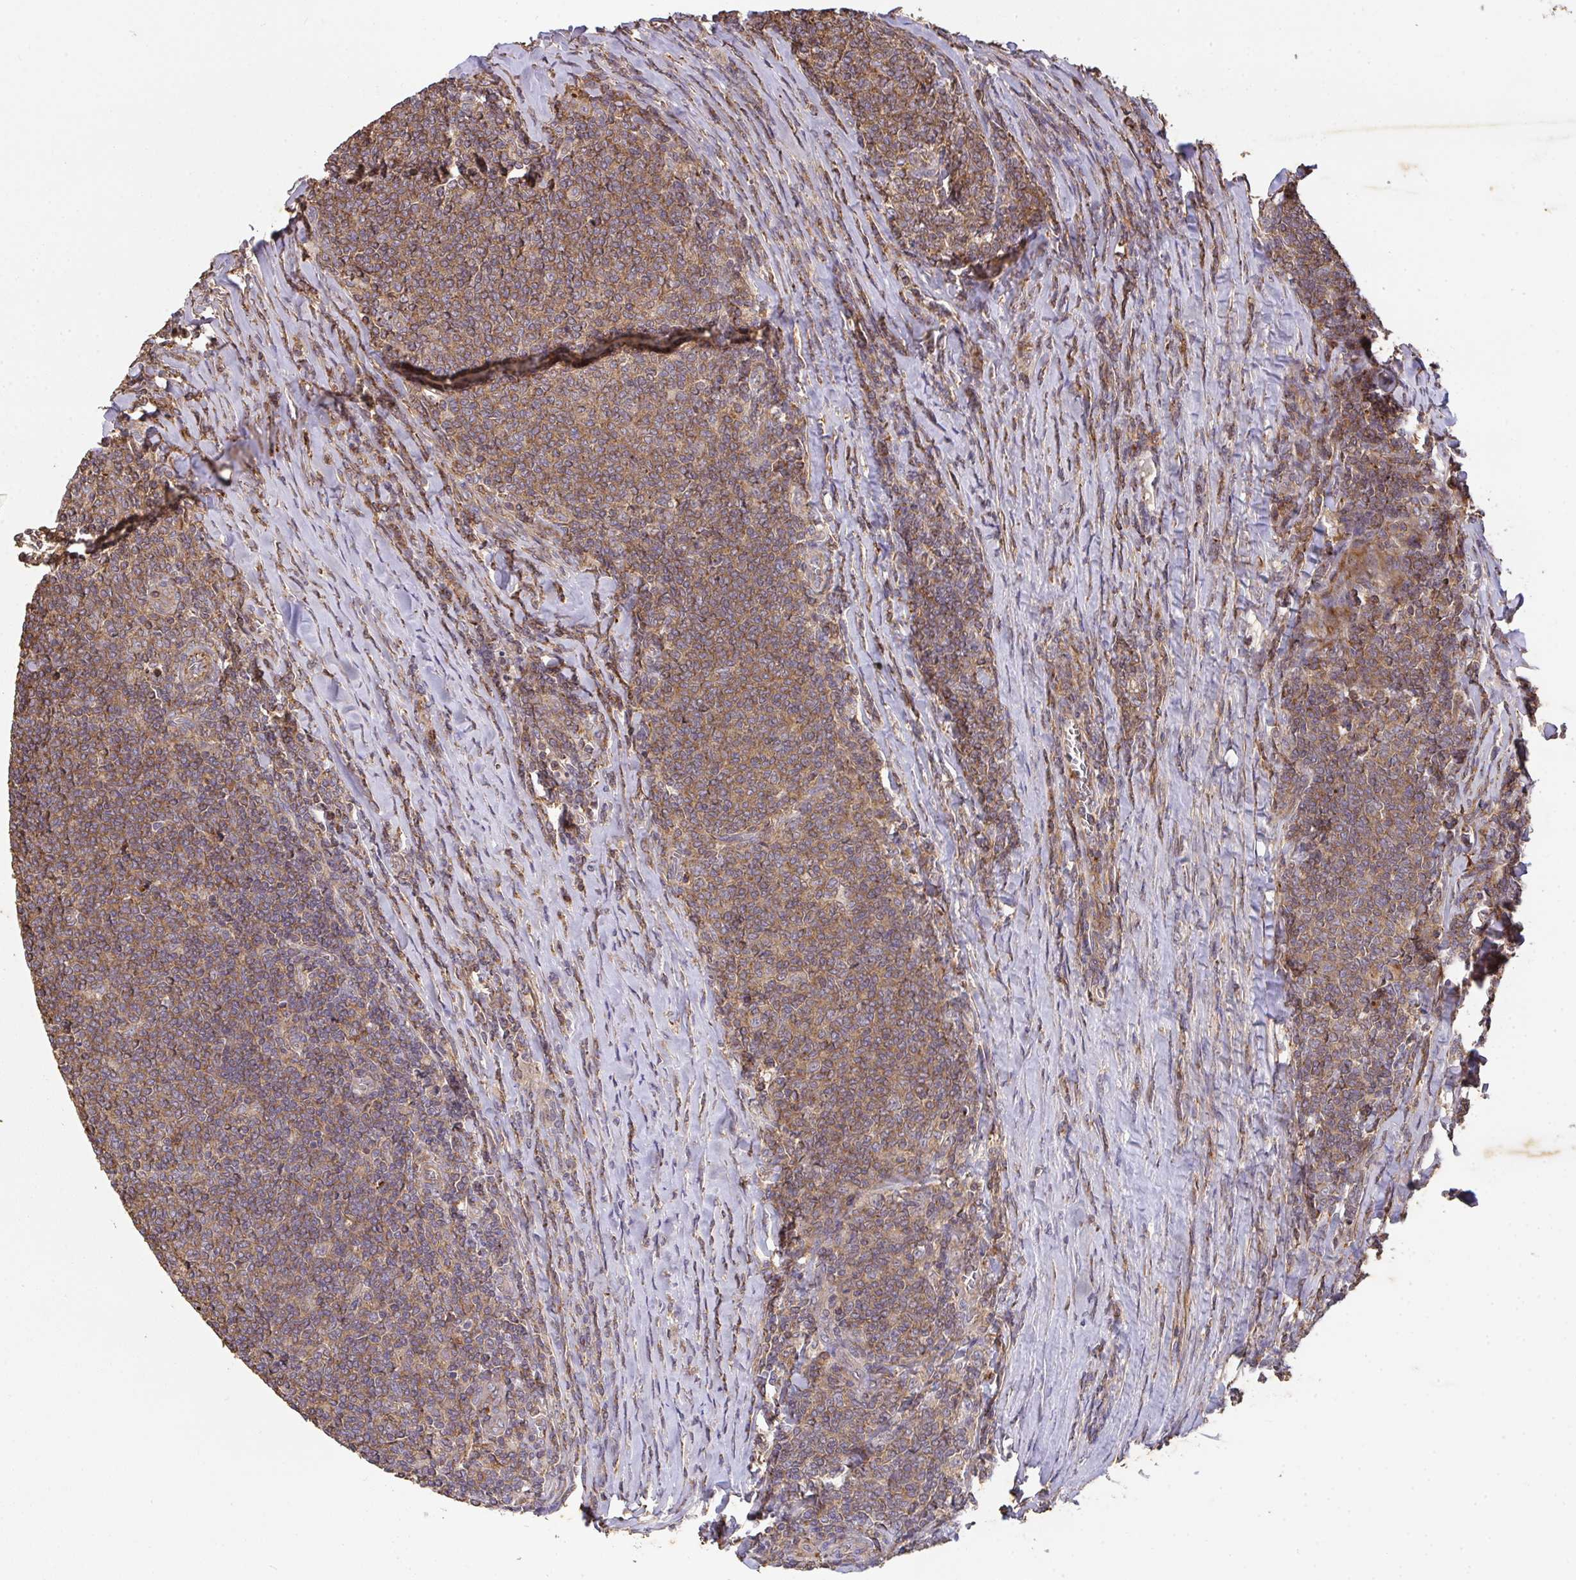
{"staining": {"intensity": "moderate", "quantity": ">75%", "location": "cytoplasmic/membranous"}, "tissue": "lymphoma", "cell_type": "Tumor cells", "image_type": "cancer", "snomed": [{"axis": "morphology", "description": "Malignant lymphoma, non-Hodgkin's type, Low grade"}, {"axis": "topography", "description": "Lymph node"}], "caption": "The histopathology image shows immunohistochemical staining of malignant lymphoma, non-Hodgkin's type (low-grade). There is moderate cytoplasmic/membranous expression is identified in about >75% of tumor cells.", "gene": "TNMD", "patient": {"sex": "male", "age": 52}}